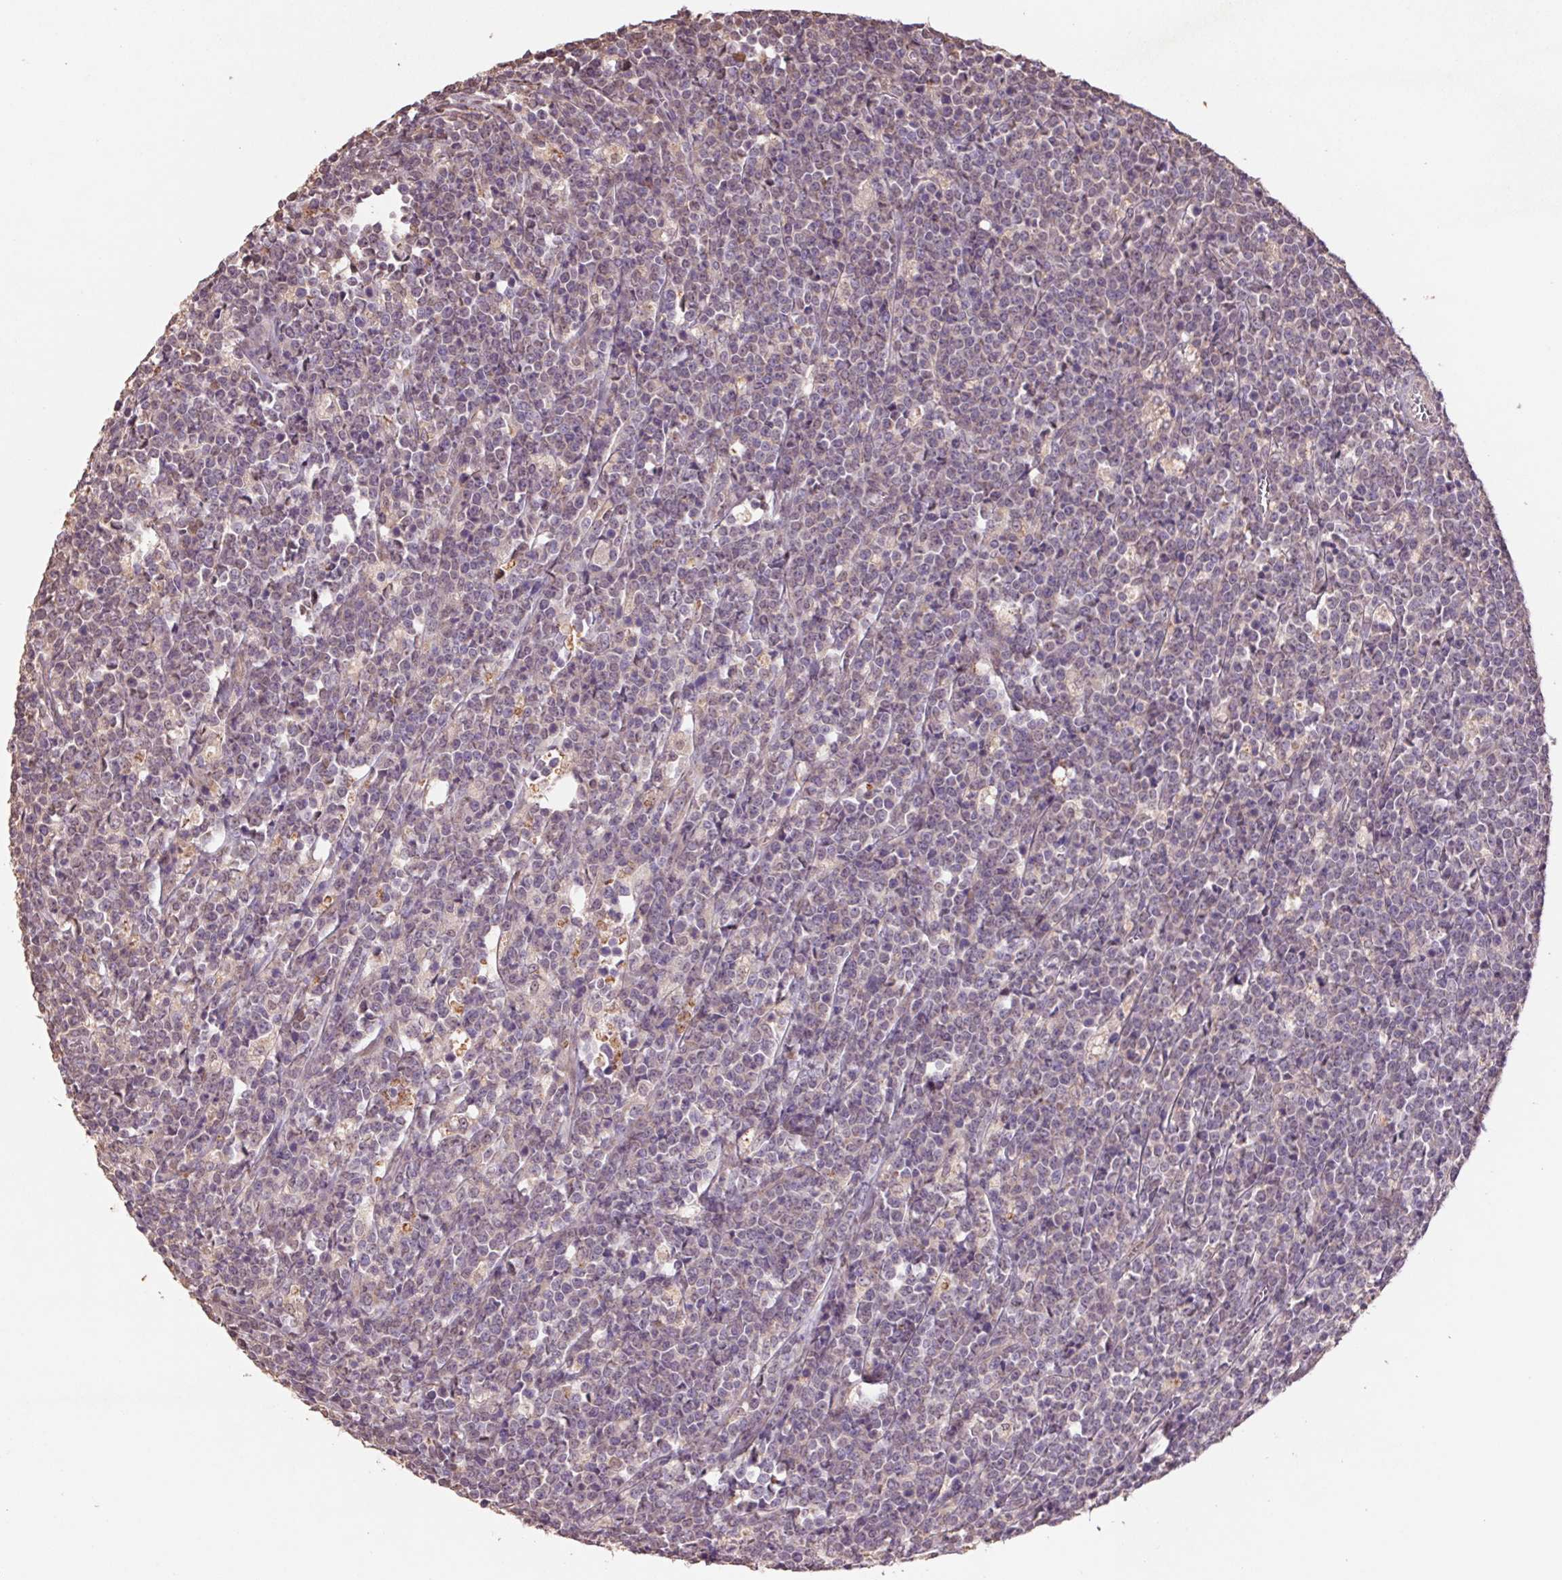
{"staining": {"intensity": "negative", "quantity": "none", "location": "none"}, "tissue": "lymphoma", "cell_type": "Tumor cells", "image_type": "cancer", "snomed": [{"axis": "morphology", "description": "Malignant lymphoma, non-Hodgkin's type, High grade"}, {"axis": "topography", "description": "Small intestine"}], "caption": "This is a image of immunohistochemistry staining of malignant lymphoma, non-Hodgkin's type (high-grade), which shows no expression in tumor cells.", "gene": "GRM2", "patient": {"sex": "female", "age": 56}}